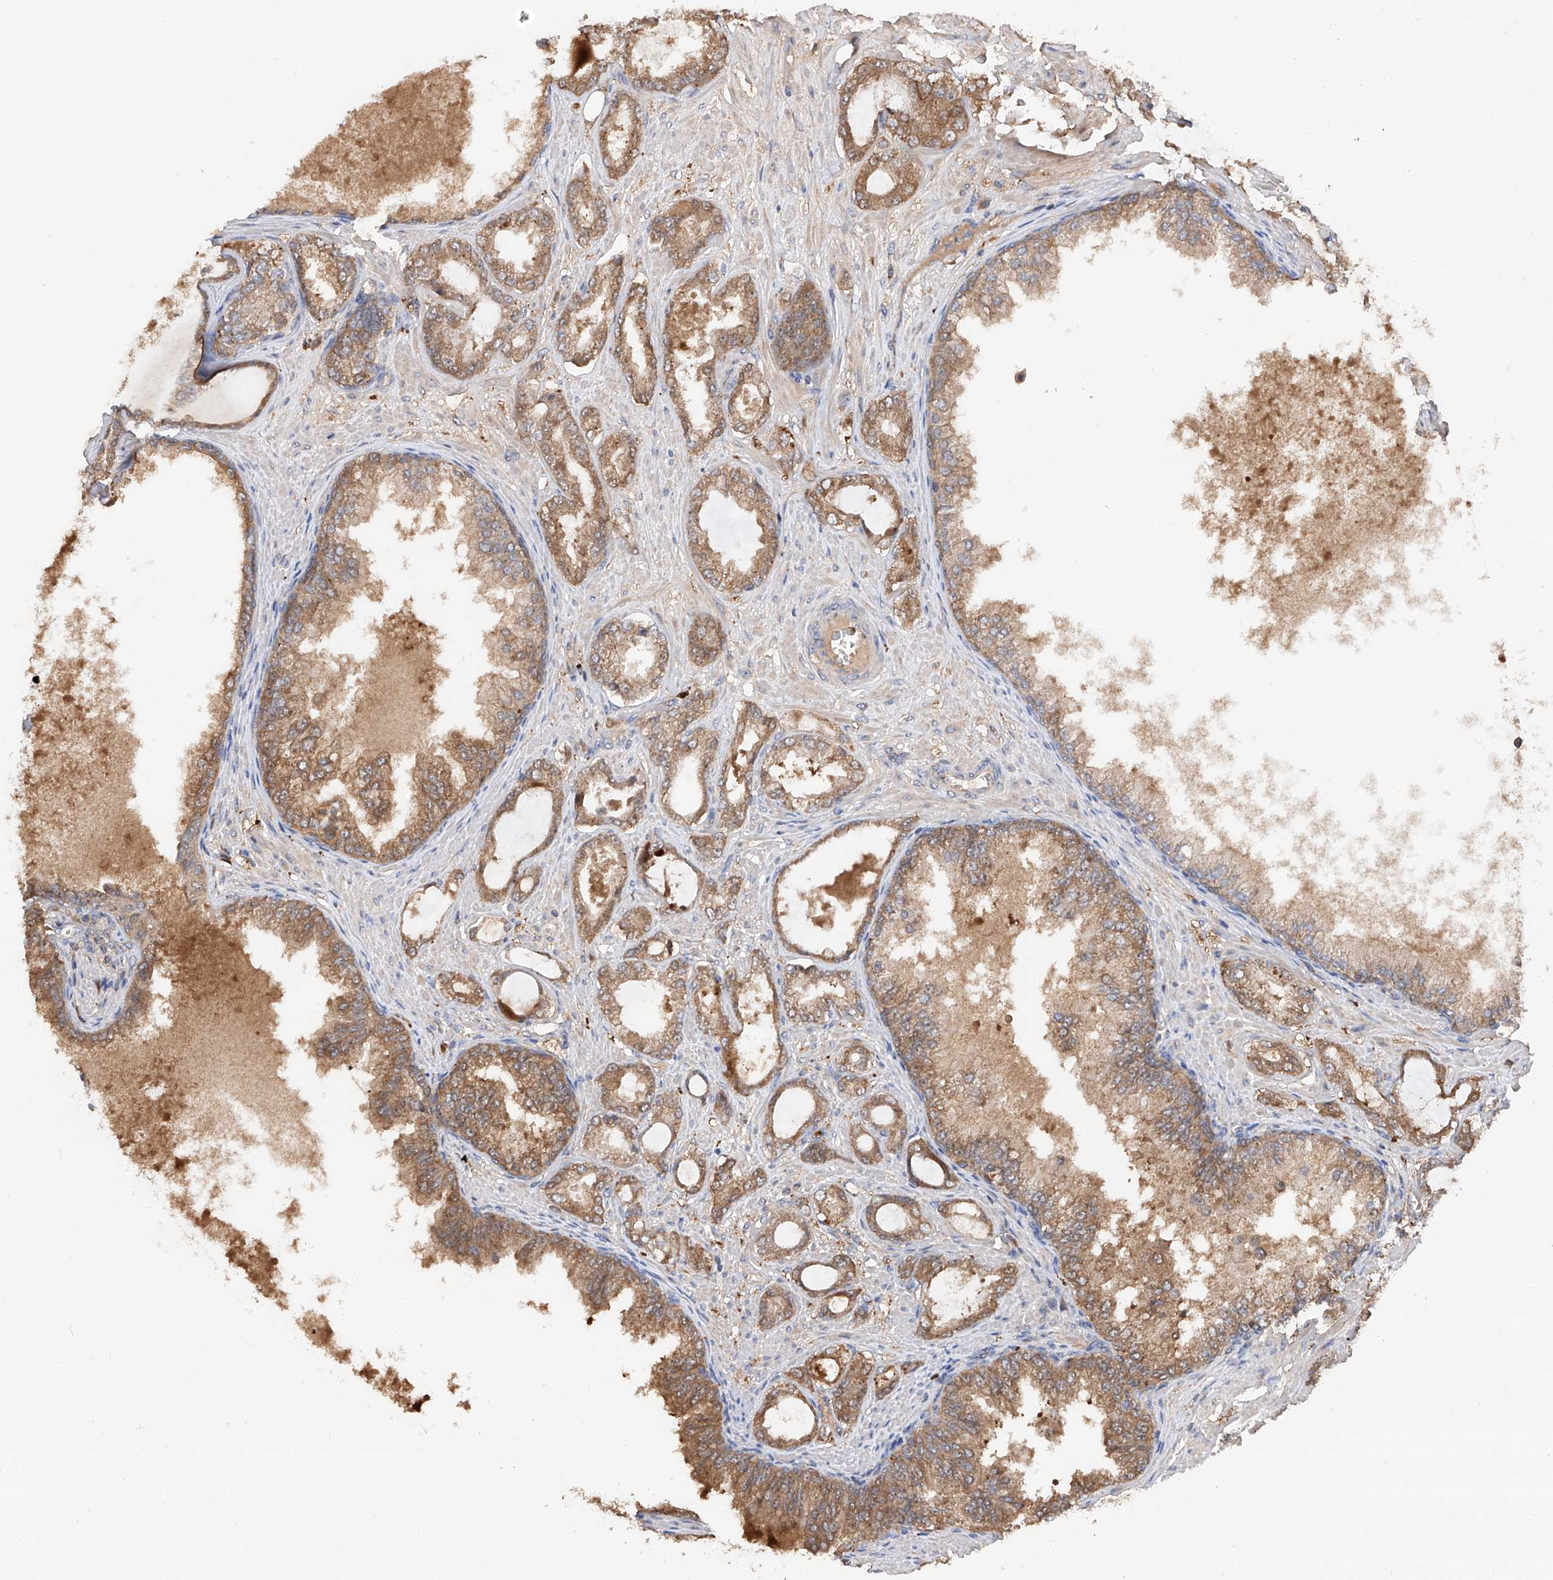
{"staining": {"intensity": "moderate", "quantity": ">75%", "location": "cytoplasmic/membranous"}, "tissue": "prostate cancer", "cell_type": "Tumor cells", "image_type": "cancer", "snomed": [{"axis": "morphology", "description": "Adenocarcinoma, Low grade"}, {"axis": "topography", "description": "Prostate"}], "caption": "Protein positivity by IHC exhibits moderate cytoplasmic/membranous positivity in approximately >75% of tumor cells in prostate cancer. (DAB (3,3'-diaminobenzidine) IHC with brightfield microscopy, high magnification).", "gene": "EDN1", "patient": {"sex": "male", "age": 63}}